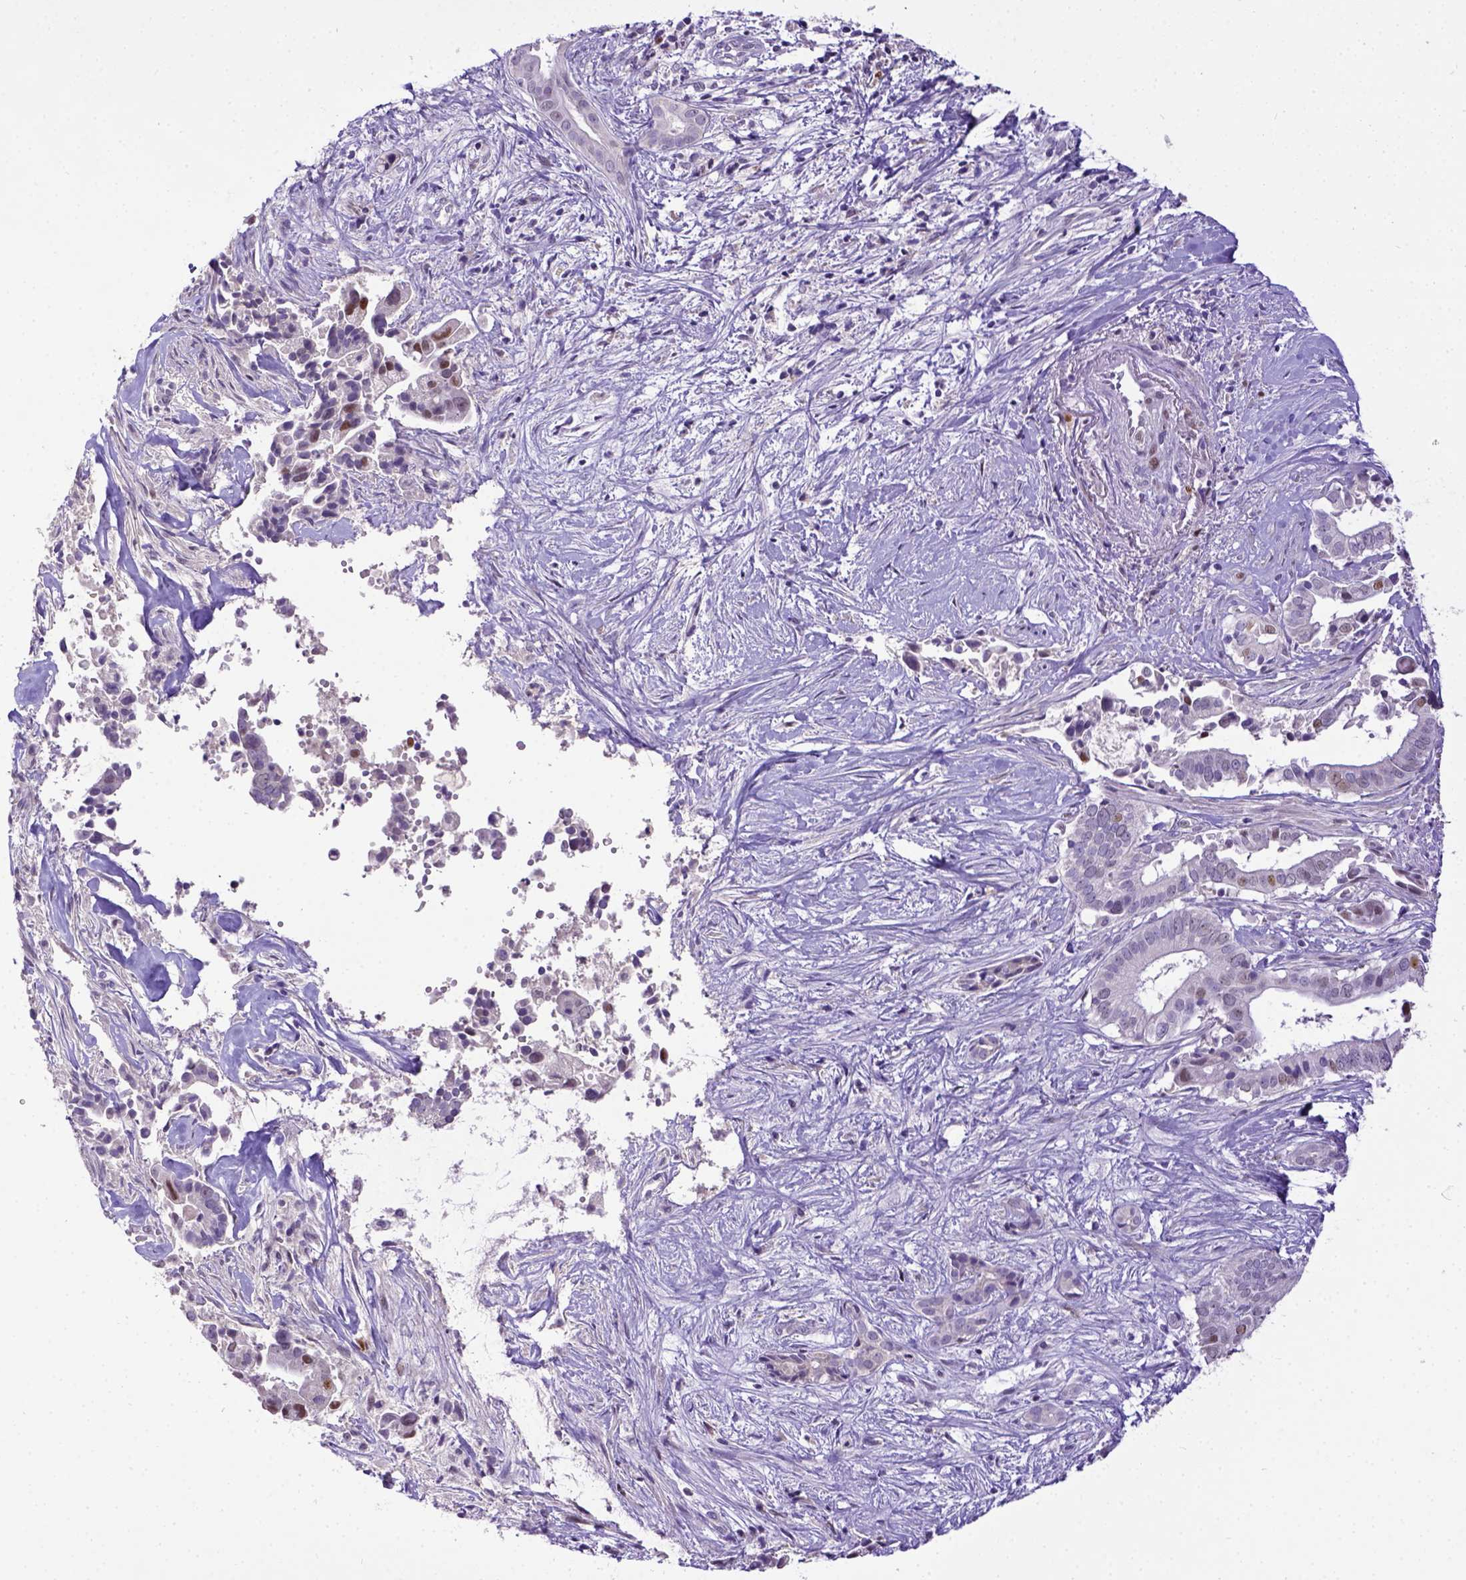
{"staining": {"intensity": "moderate", "quantity": "<25%", "location": "nuclear"}, "tissue": "pancreatic cancer", "cell_type": "Tumor cells", "image_type": "cancer", "snomed": [{"axis": "morphology", "description": "Adenocarcinoma, NOS"}, {"axis": "topography", "description": "Pancreas"}], "caption": "Immunohistochemistry (IHC) staining of pancreatic cancer (adenocarcinoma), which reveals low levels of moderate nuclear expression in approximately <25% of tumor cells indicating moderate nuclear protein positivity. The staining was performed using DAB (3,3'-diaminobenzidine) (brown) for protein detection and nuclei were counterstained in hematoxylin (blue).", "gene": "CDKN1A", "patient": {"sex": "male", "age": 61}}